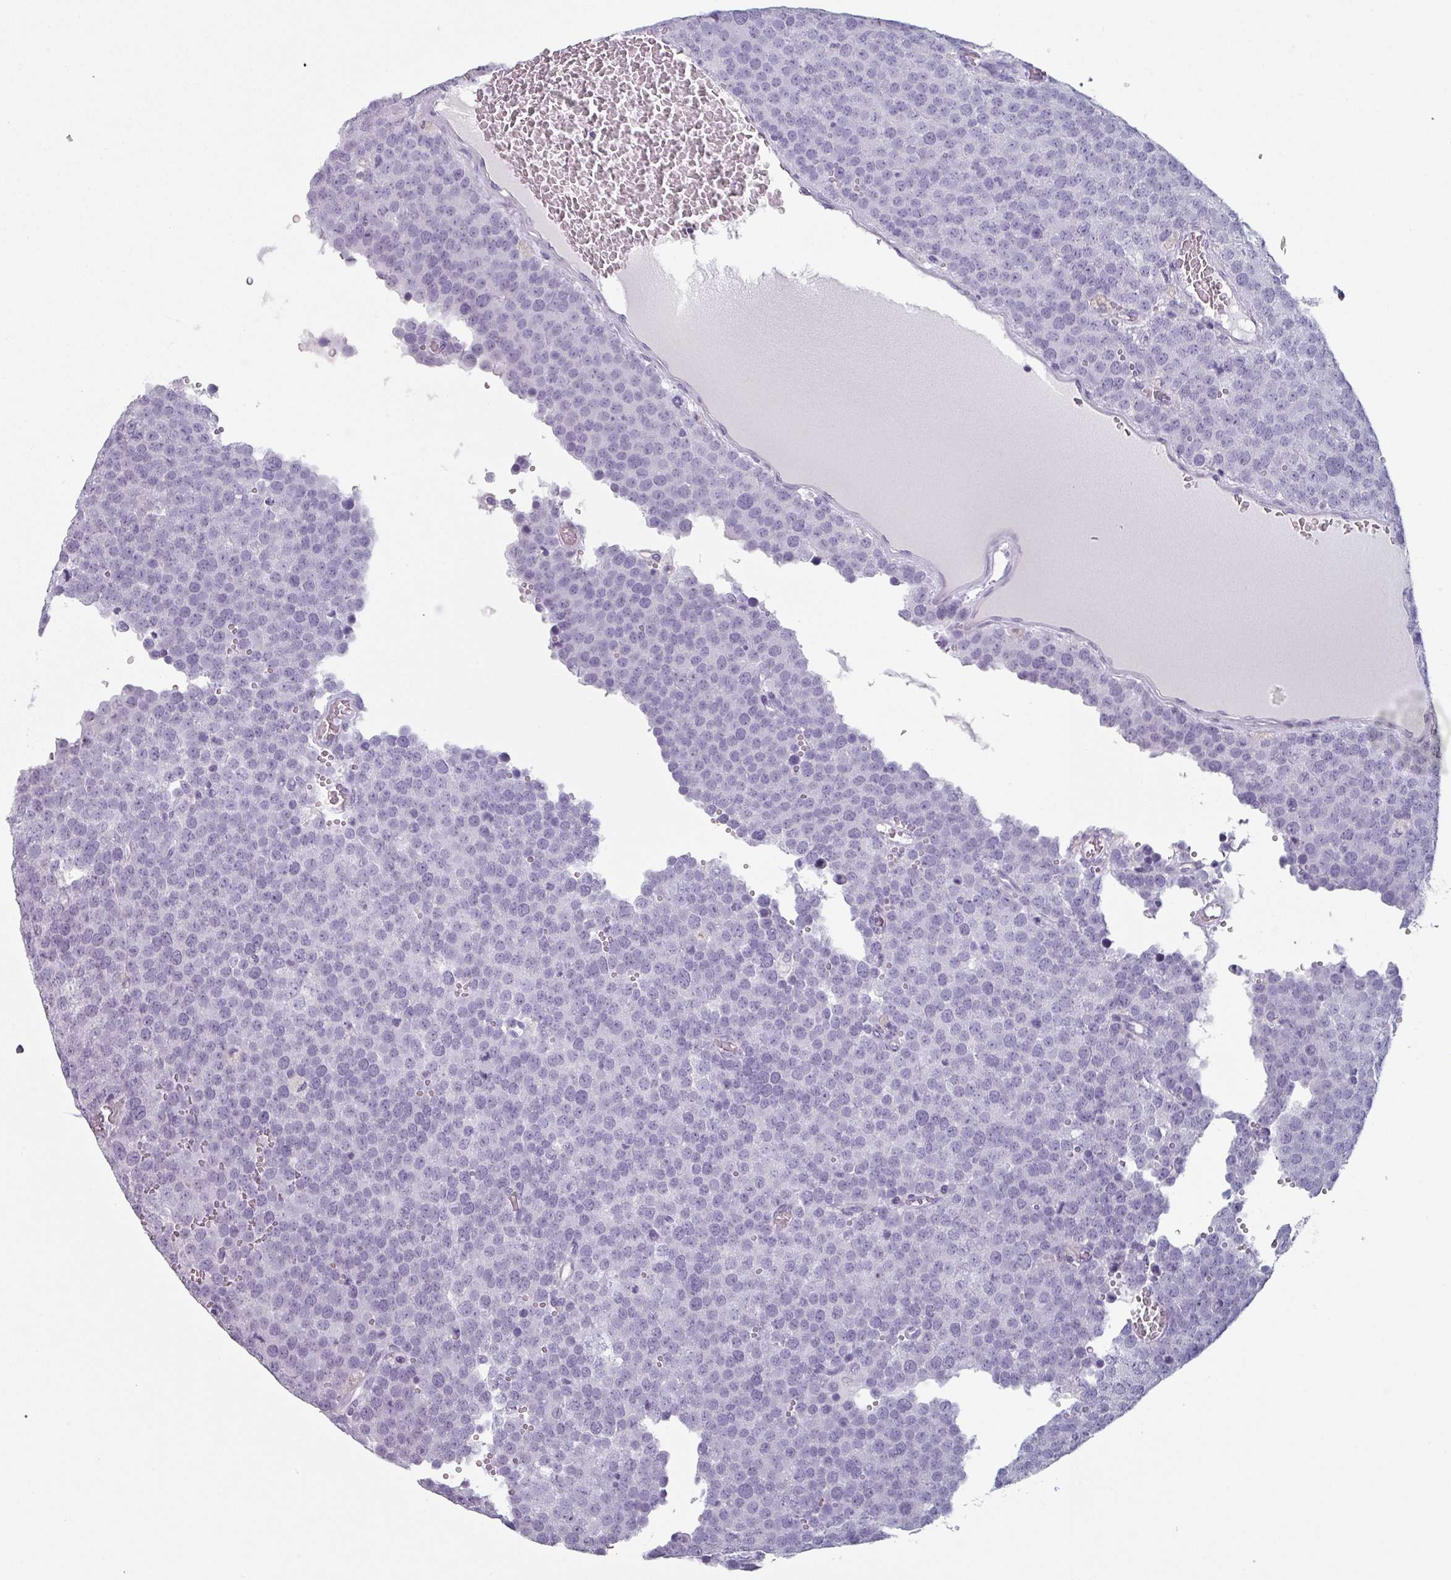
{"staining": {"intensity": "negative", "quantity": "none", "location": "none"}, "tissue": "testis cancer", "cell_type": "Tumor cells", "image_type": "cancer", "snomed": [{"axis": "morphology", "description": "Normal tissue, NOS"}, {"axis": "morphology", "description": "Seminoma, NOS"}, {"axis": "topography", "description": "Testis"}], "caption": "The immunohistochemistry micrograph has no significant positivity in tumor cells of seminoma (testis) tissue.", "gene": "SLC35G2", "patient": {"sex": "male", "age": 71}}